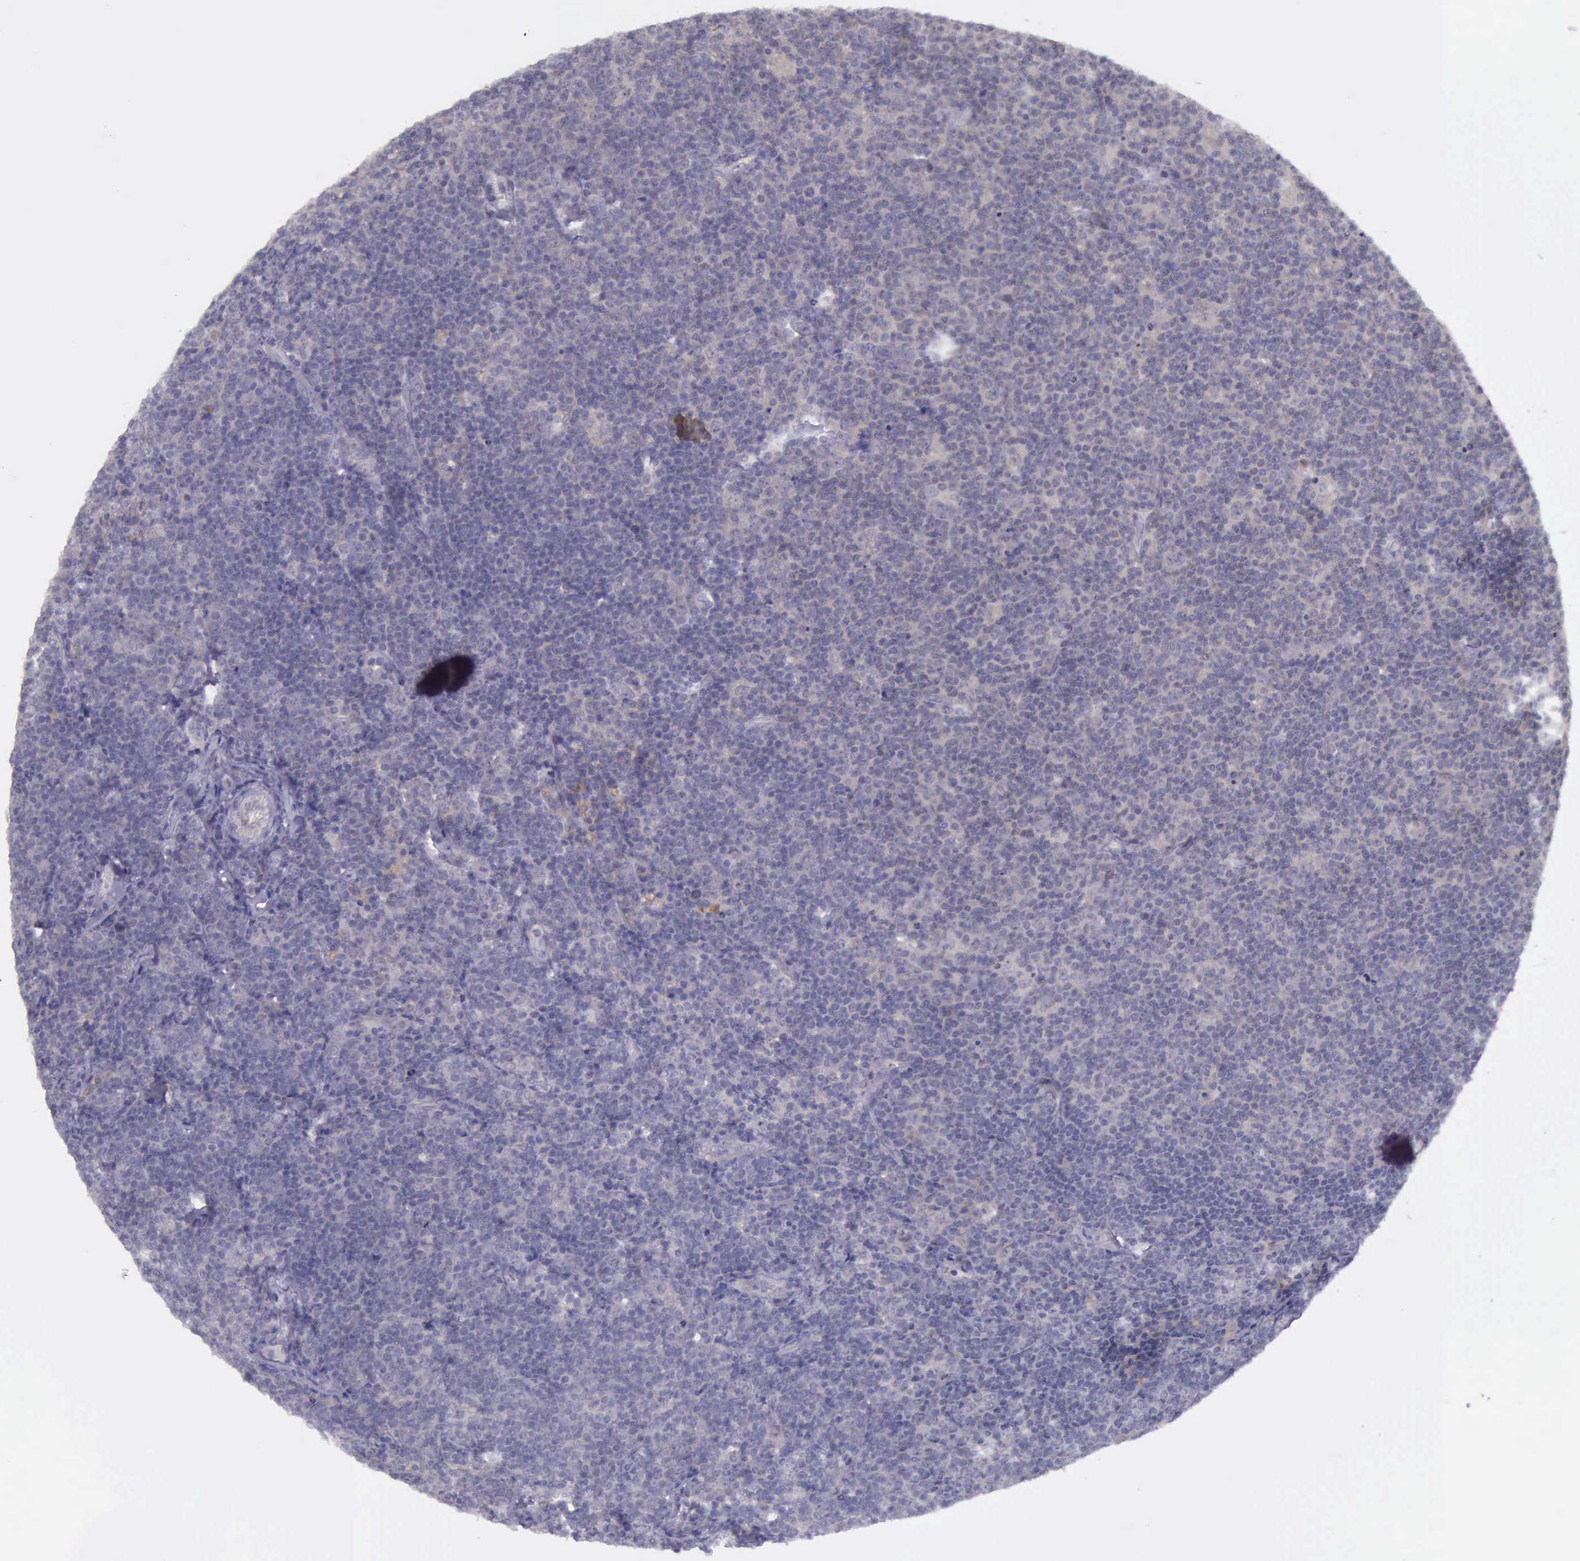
{"staining": {"intensity": "weak", "quantity": "25%-75%", "location": "cytoplasmic/membranous"}, "tissue": "lymphoma", "cell_type": "Tumor cells", "image_type": "cancer", "snomed": [{"axis": "morphology", "description": "Malignant lymphoma, non-Hodgkin's type, Low grade"}, {"axis": "topography", "description": "Lymph node"}], "caption": "Weak cytoplasmic/membranous protein expression is seen in approximately 25%-75% of tumor cells in lymphoma. (DAB (3,3'-diaminobenzidine) IHC, brown staining for protein, blue staining for nuclei).", "gene": "ARNT2", "patient": {"sex": "male", "age": 74}}